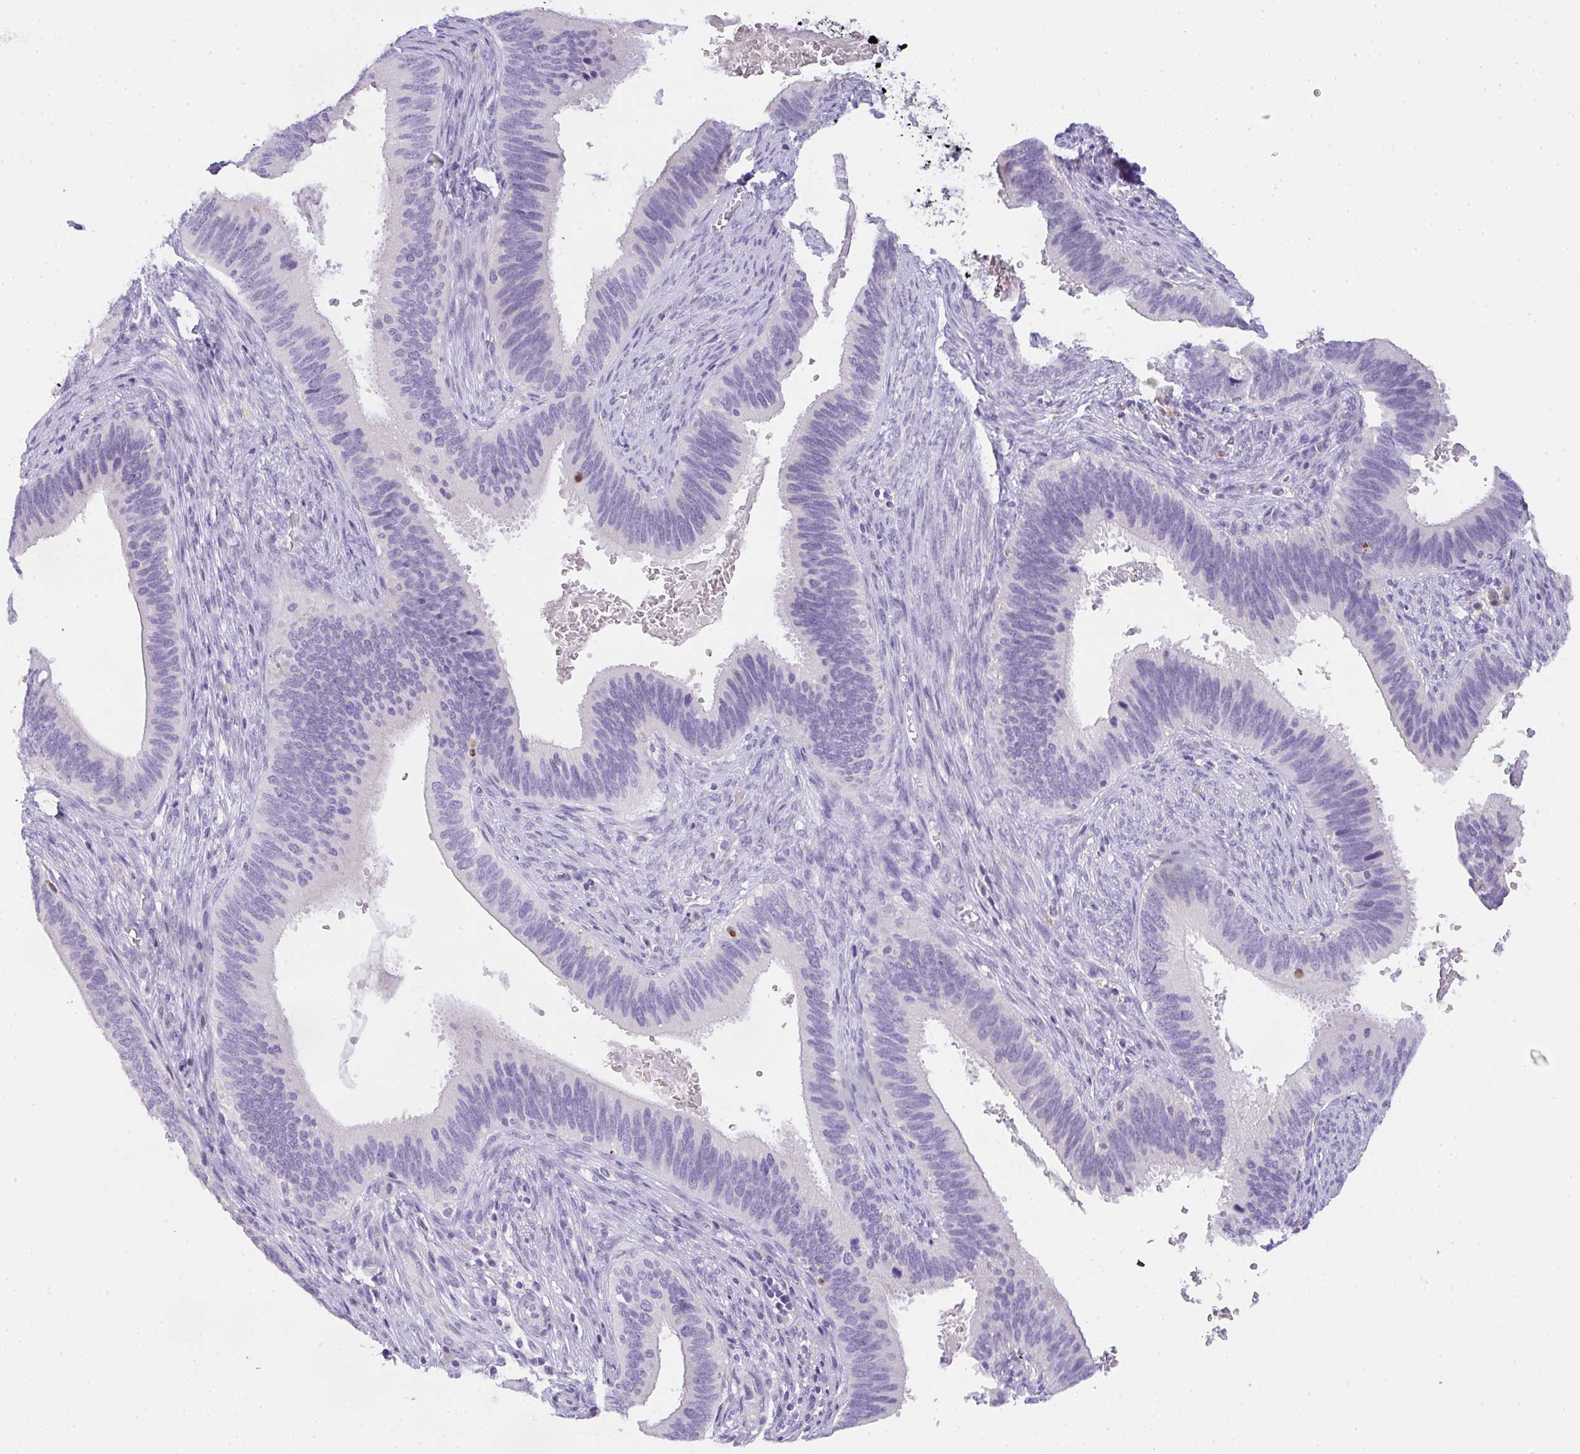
{"staining": {"intensity": "negative", "quantity": "none", "location": "none"}, "tissue": "cervical cancer", "cell_type": "Tumor cells", "image_type": "cancer", "snomed": [{"axis": "morphology", "description": "Adenocarcinoma, NOS"}, {"axis": "topography", "description": "Cervix"}], "caption": "There is no significant positivity in tumor cells of cervical cancer.", "gene": "COX7B", "patient": {"sex": "female", "age": 42}}